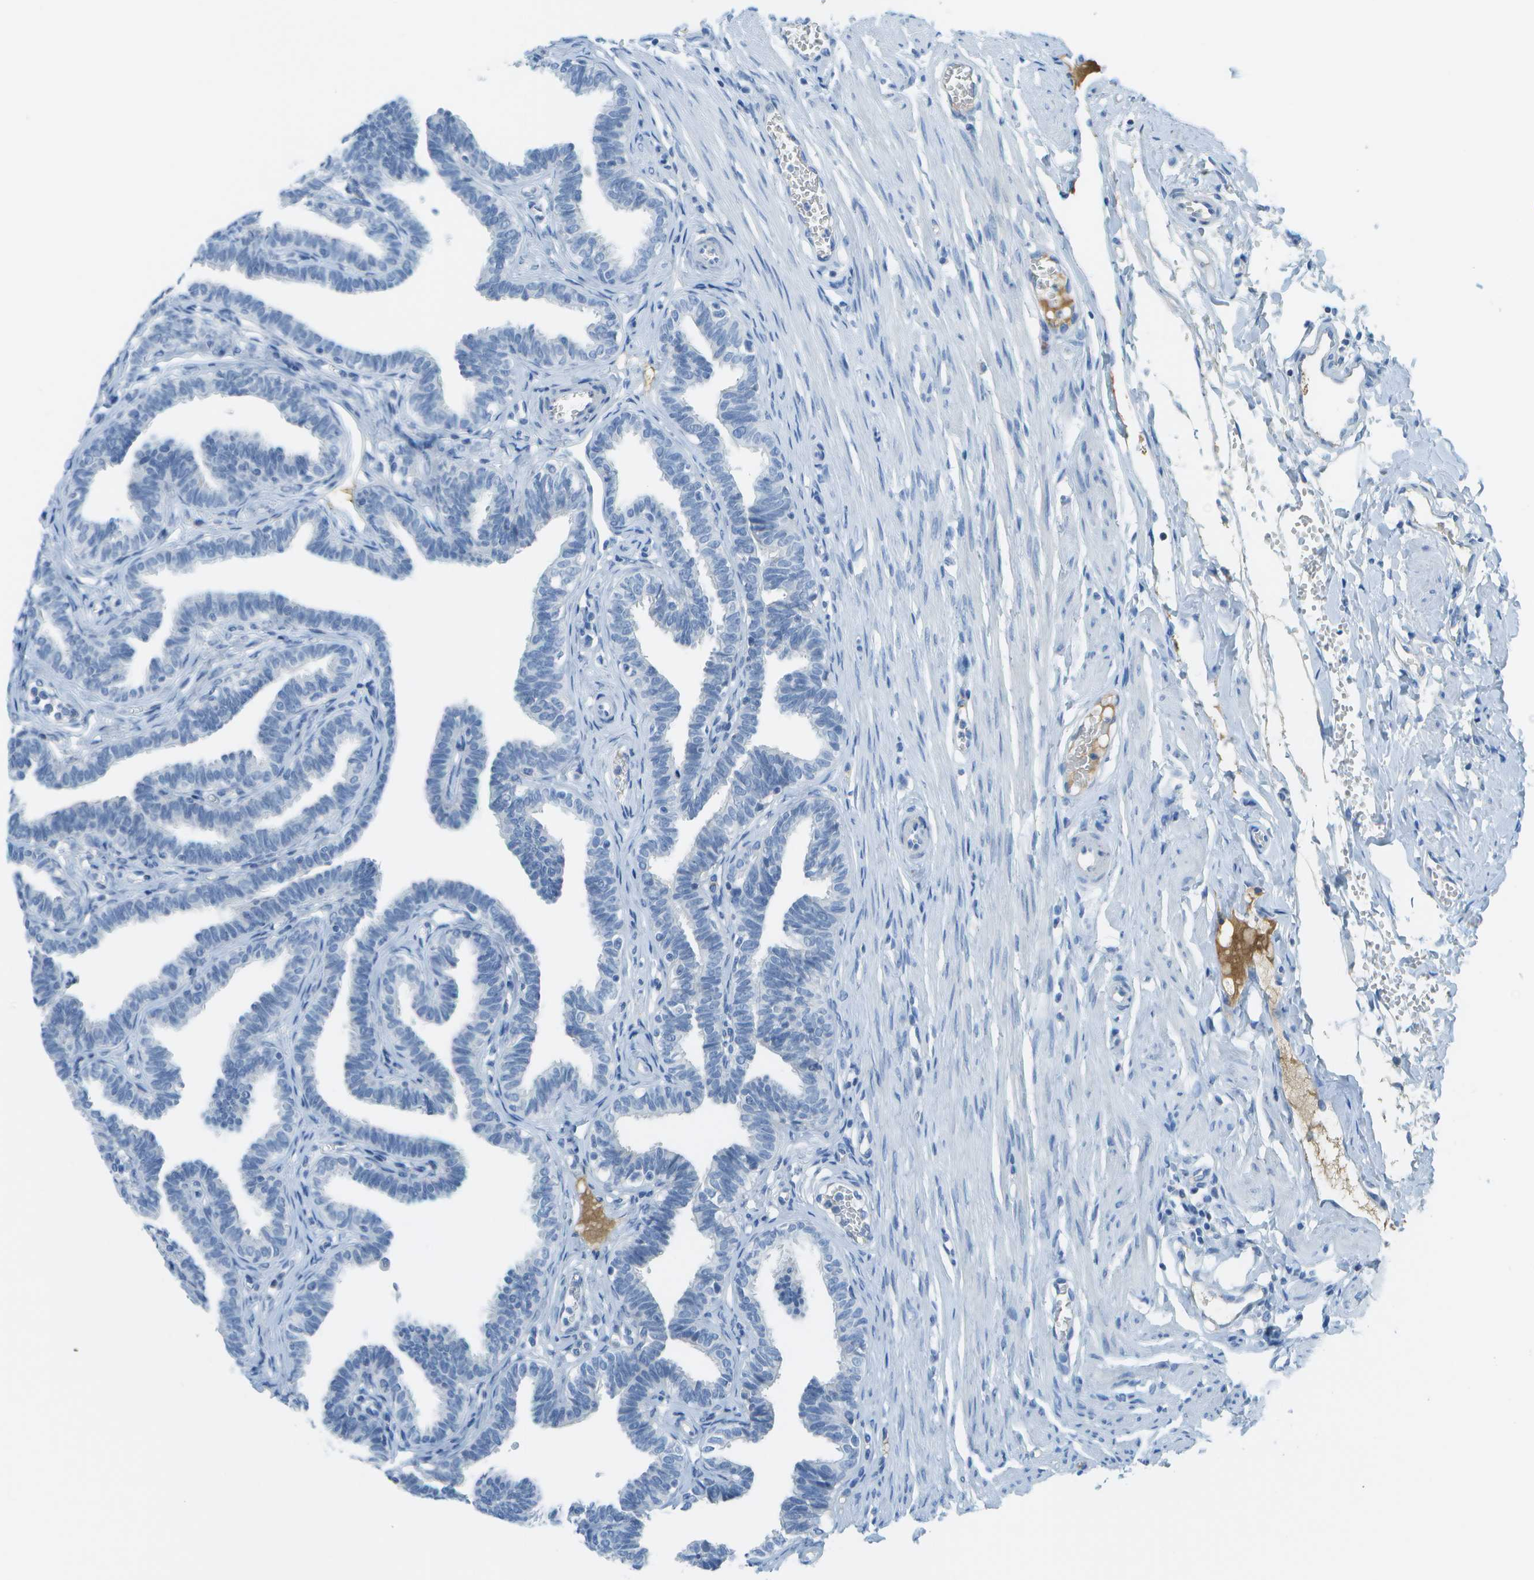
{"staining": {"intensity": "negative", "quantity": "none", "location": "none"}, "tissue": "fallopian tube", "cell_type": "Glandular cells", "image_type": "normal", "snomed": [{"axis": "morphology", "description": "Normal tissue, NOS"}, {"axis": "topography", "description": "Fallopian tube"}, {"axis": "topography", "description": "Ovary"}], "caption": "Glandular cells are negative for protein expression in benign human fallopian tube. Nuclei are stained in blue.", "gene": "C1S", "patient": {"sex": "female", "age": 23}}